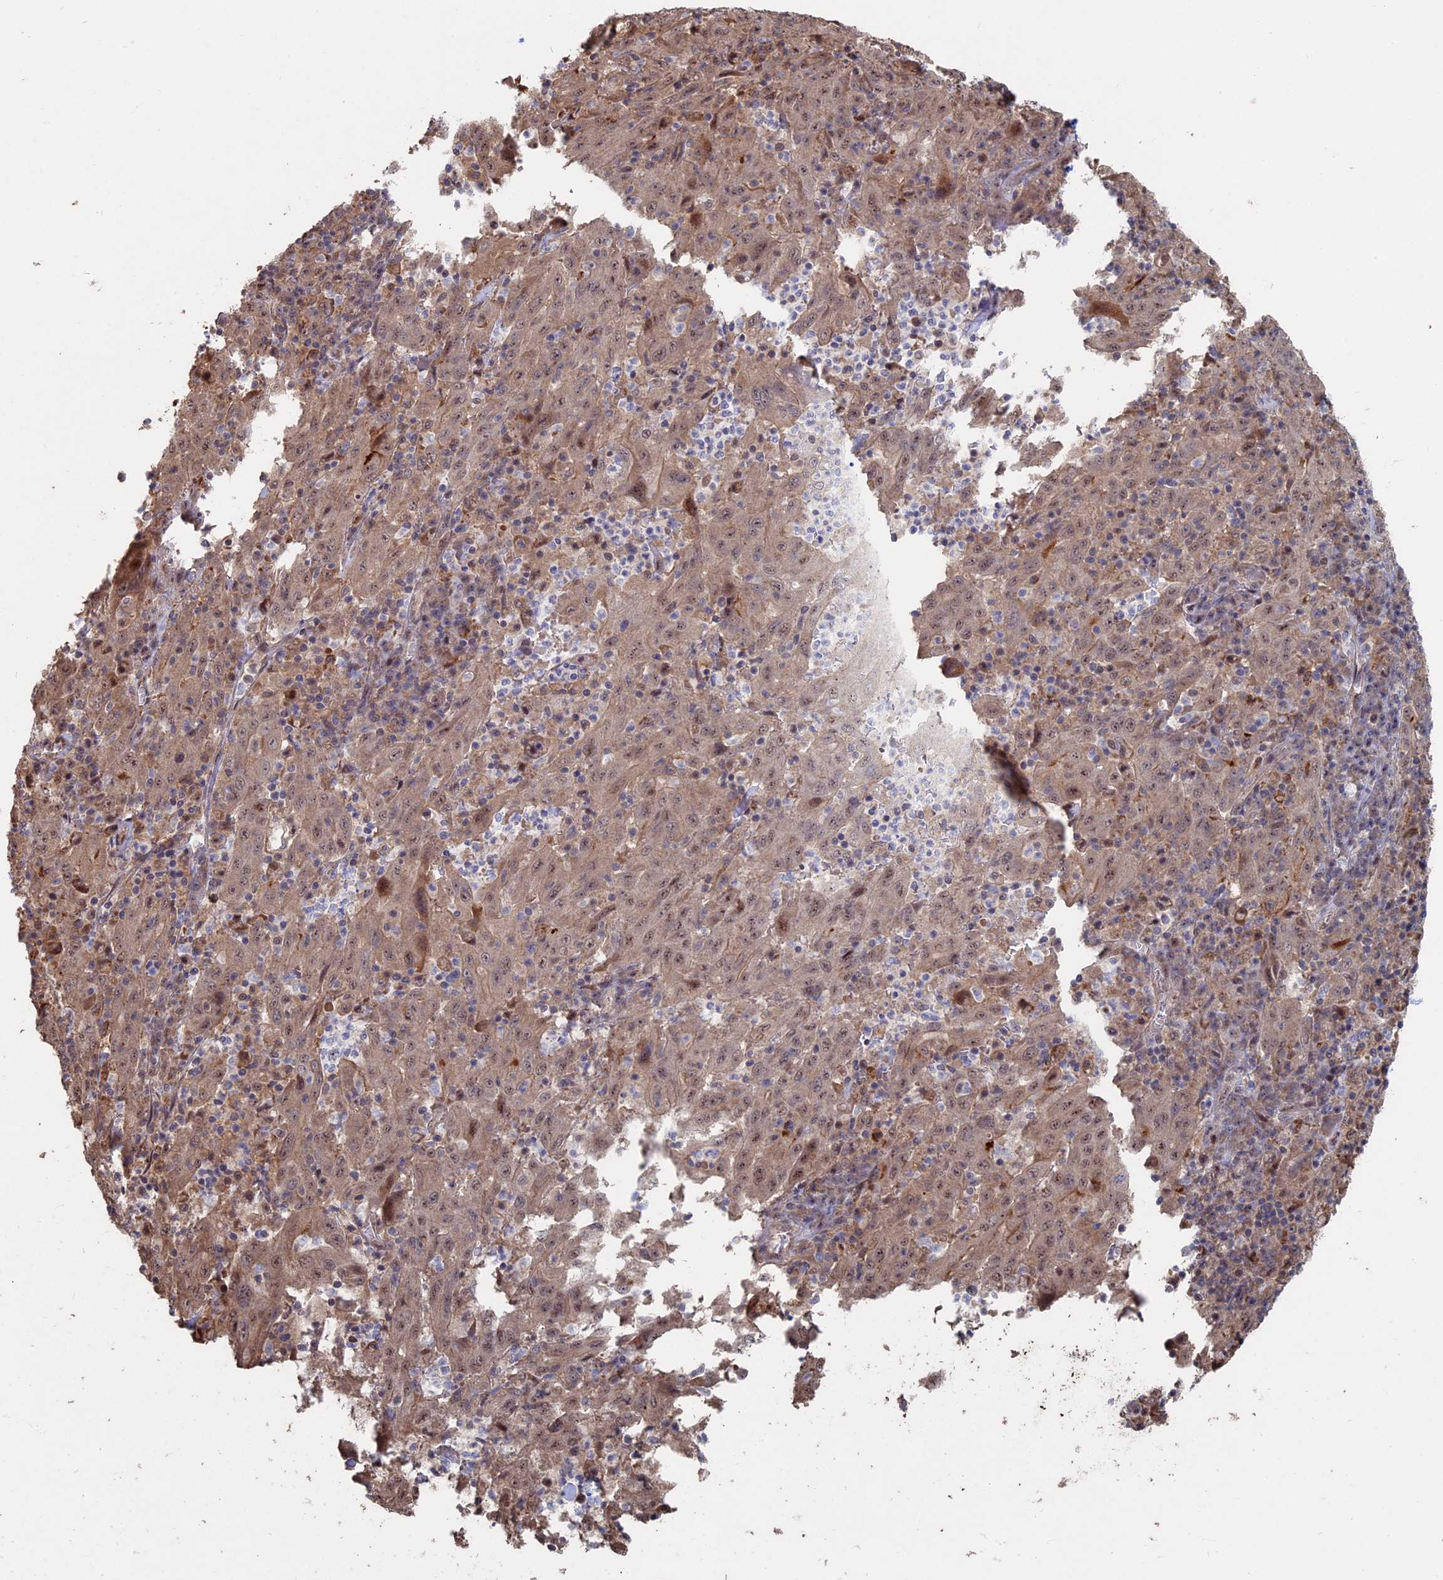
{"staining": {"intensity": "moderate", "quantity": ">75%", "location": "cytoplasmic/membranous,nuclear"}, "tissue": "pancreatic cancer", "cell_type": "Tumor cells", "image_type": "cancer", "snomed": [{"axis": "morphology", "description": "Adenocarcinoma, NOS"}, {"axis": "topography", "description": "Pancreas"}], "caption": "Tumor cells display medium levels of moderate cytoplasmic/membranous and nuclear staining in approximately >75% of cells in human pancreatic cancer (adenocarcinoma). (Brightfield microscopy of DAB IHC at high magnification).", "gene": "KIAA1328", "patient": {"sex": "male", "age": 63}}